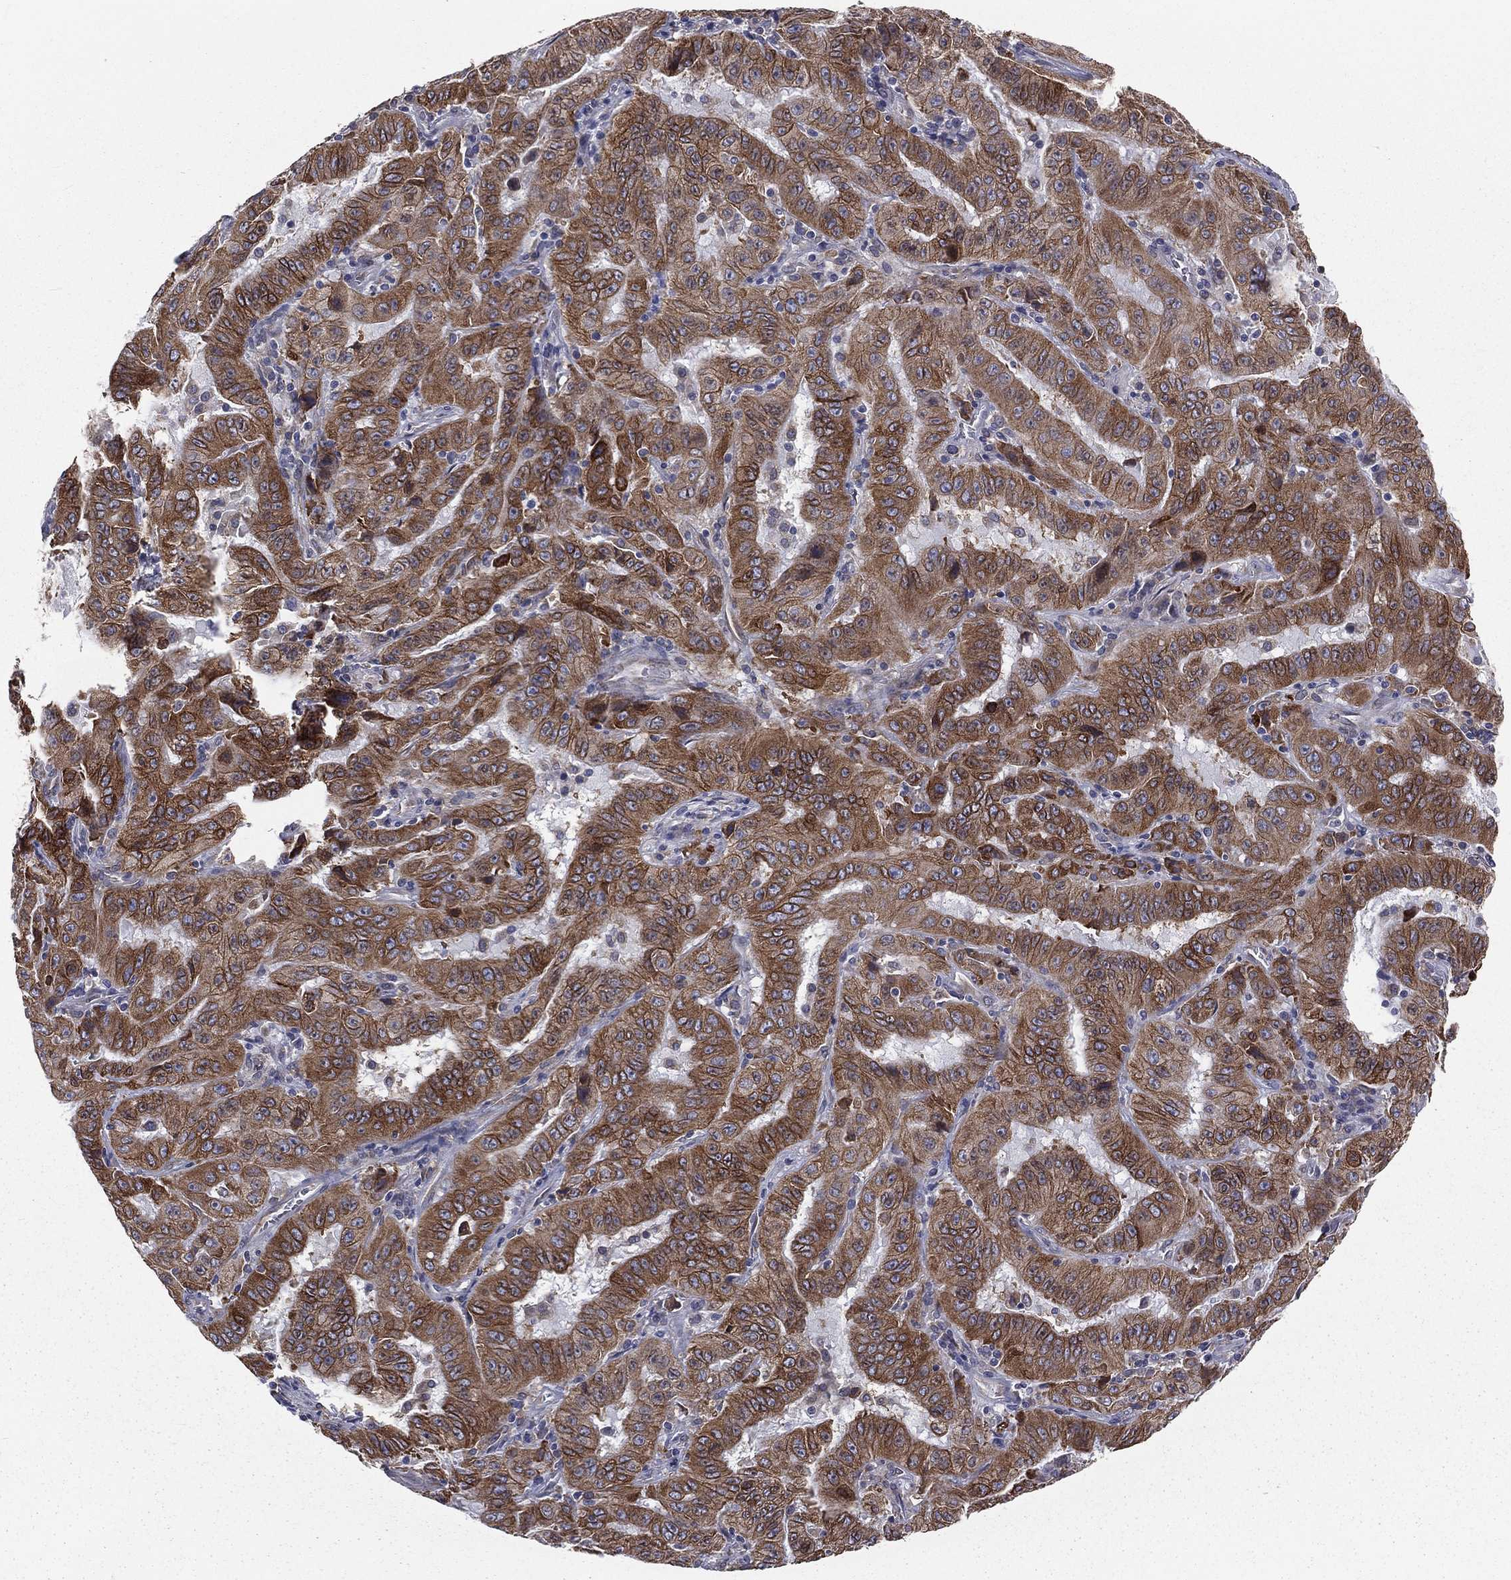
{"staining": {"intensity": "moderate", "quantity": ">75%", "location": "cytoplasmic/membranous"}, "tissue": "pancreatic cancer", "cell_type": "Tumor cells", "image_type": "cancer", "snomed": [{"axis": "morphology", "description": "Adenocarcinoma, NOS"}, {"axis": "topography", "description": "Pancreas"}], "caption": "Pancreatic cancer stained for a protein (brown) exhibits moderate cytoplasmic/membranous positive positivity in about >75% of tumor cells.", "gene": "PGRMC1", "patient": {"sex": "male", "age": 63}}